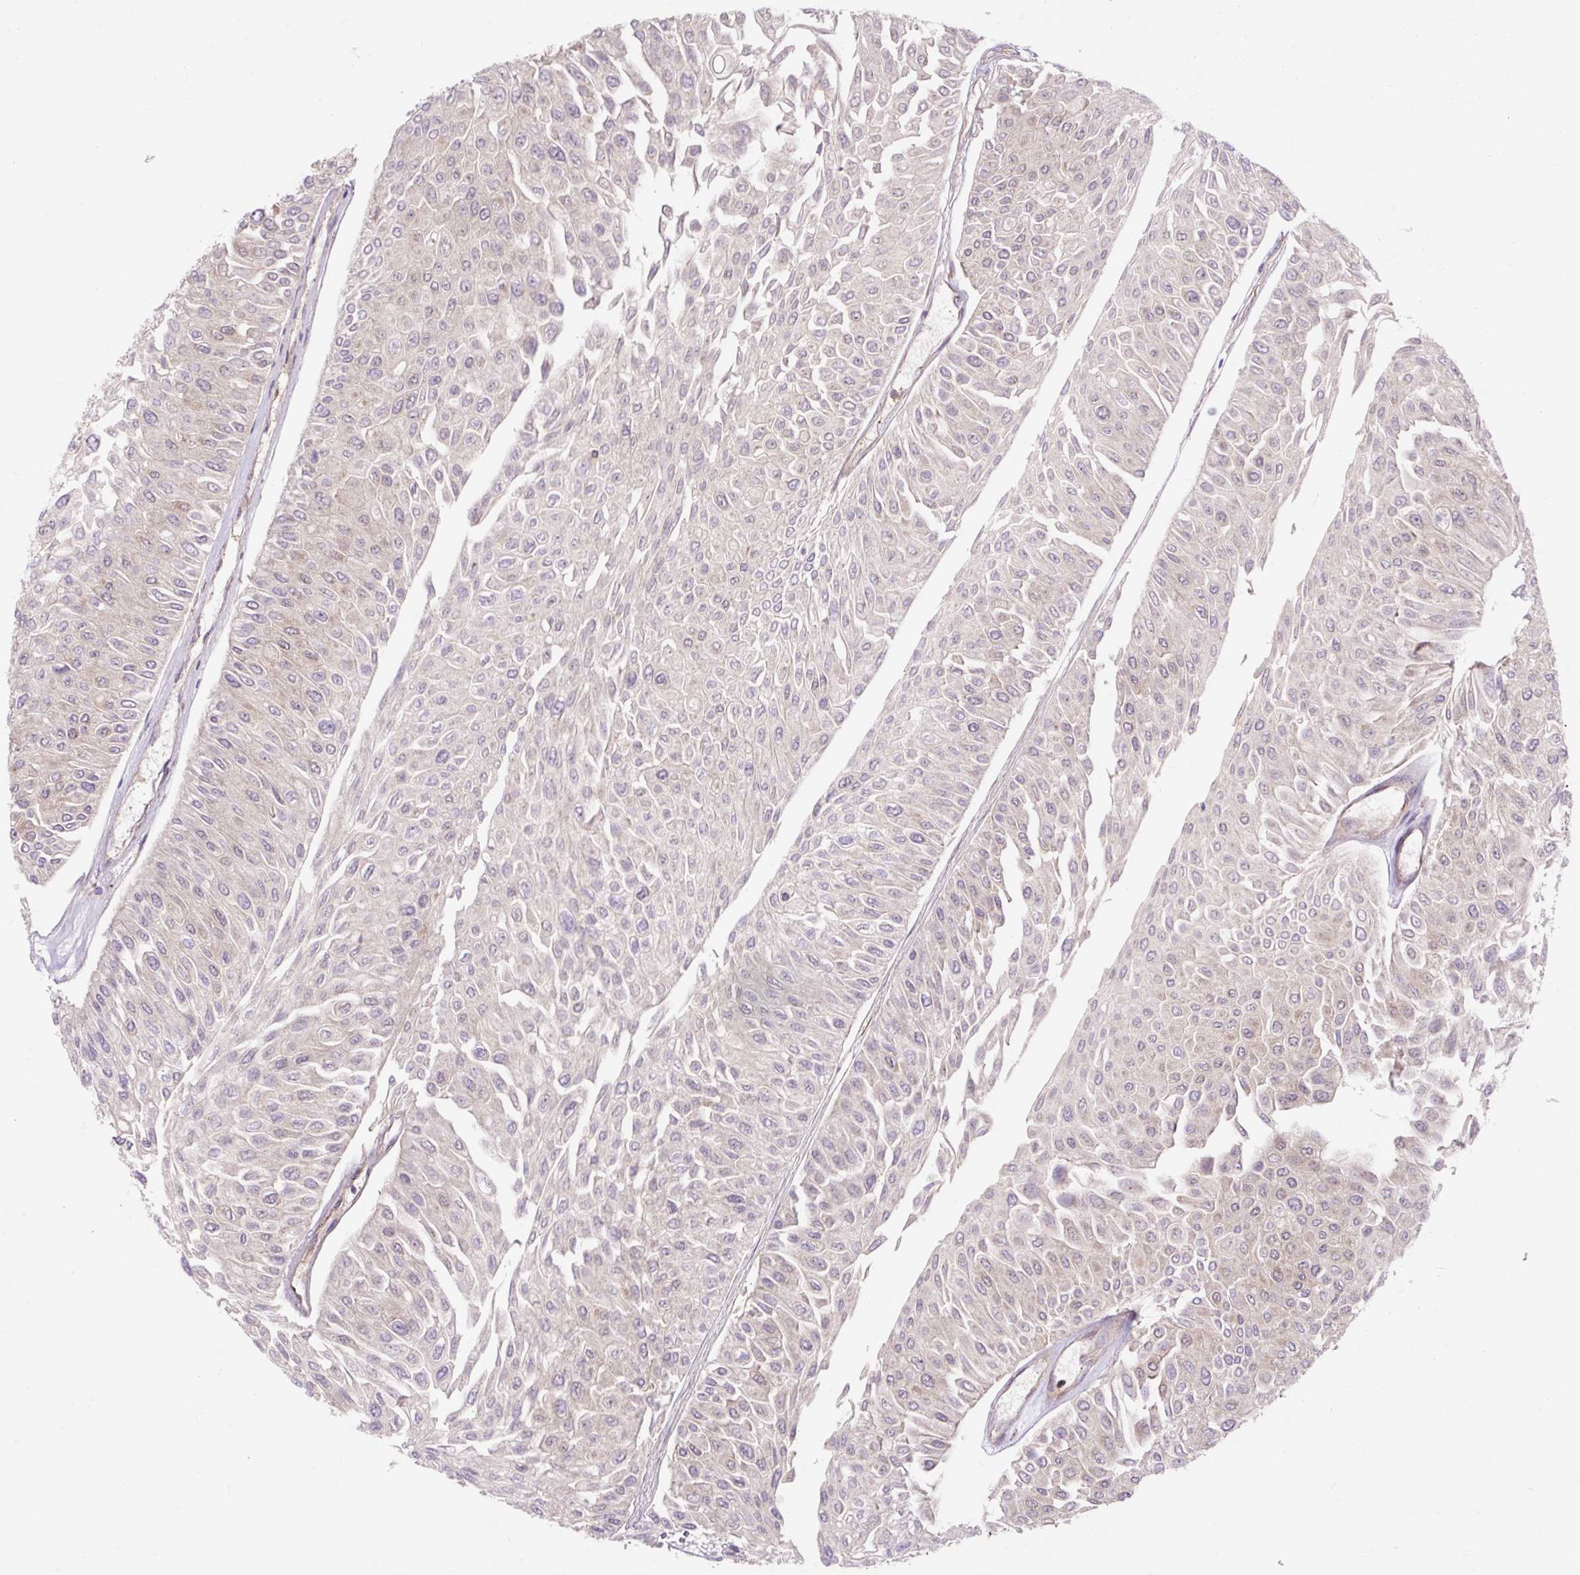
{"staining": {"intensity": "negative", "quantity": "none", "location": "none"}, "tissue": "urothelial cancer", "cell_type": "Tumor cells", "image_type": "cancer", "snomed": [{"axis": "morphology", "description": "Urothelial carcinoma, Low grade"}, {"axis": "topography", "description": "Urinary bladder"}], "caption": "Tumor cells are negative for protein expression in human low-grade urothelial carcinoma.", "gene": "TRIAP1", "patient": {"sex": "male", "age": 67}}